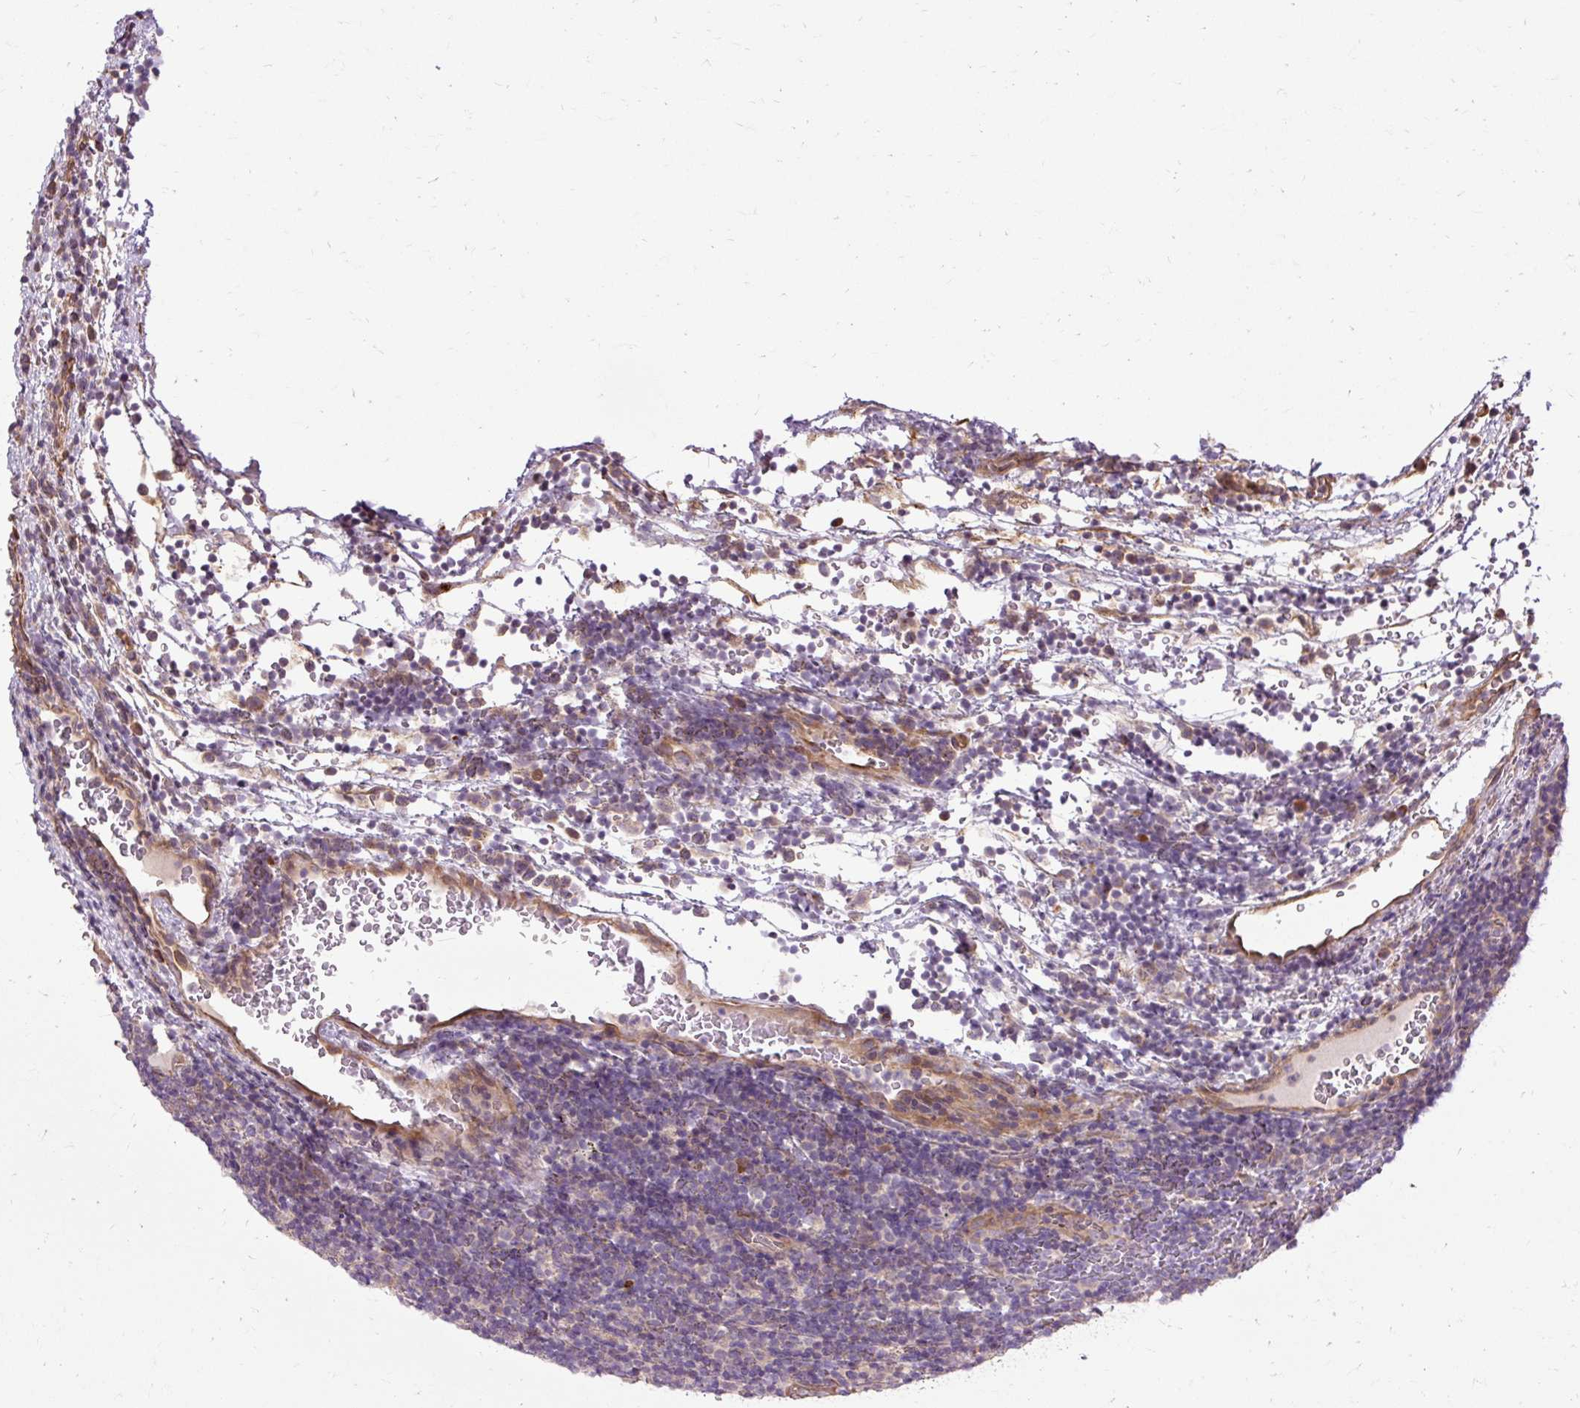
{"staining": {"intensity": "negative", "quantity": "none", "location": "none"}, "tissue": "lymphoma", "cell_type": "Tumor cells", "image_type": "cancer", "snomed": [{"axis": "morphology", "description": "Hodgkin's disease, NOS"}, {"axis": "topography", "description": "Lymph node"}], "caption": "A high-resolution photomicrograph shows immunohistochemistry staining of Hodgkin's disease, which demonstrates no significant expression in tumor cells. (DAB immunohistochemistry (IHC), high magnification).", "gene": "FLRT1", "patient": {"sex": "female", "age": 57}}